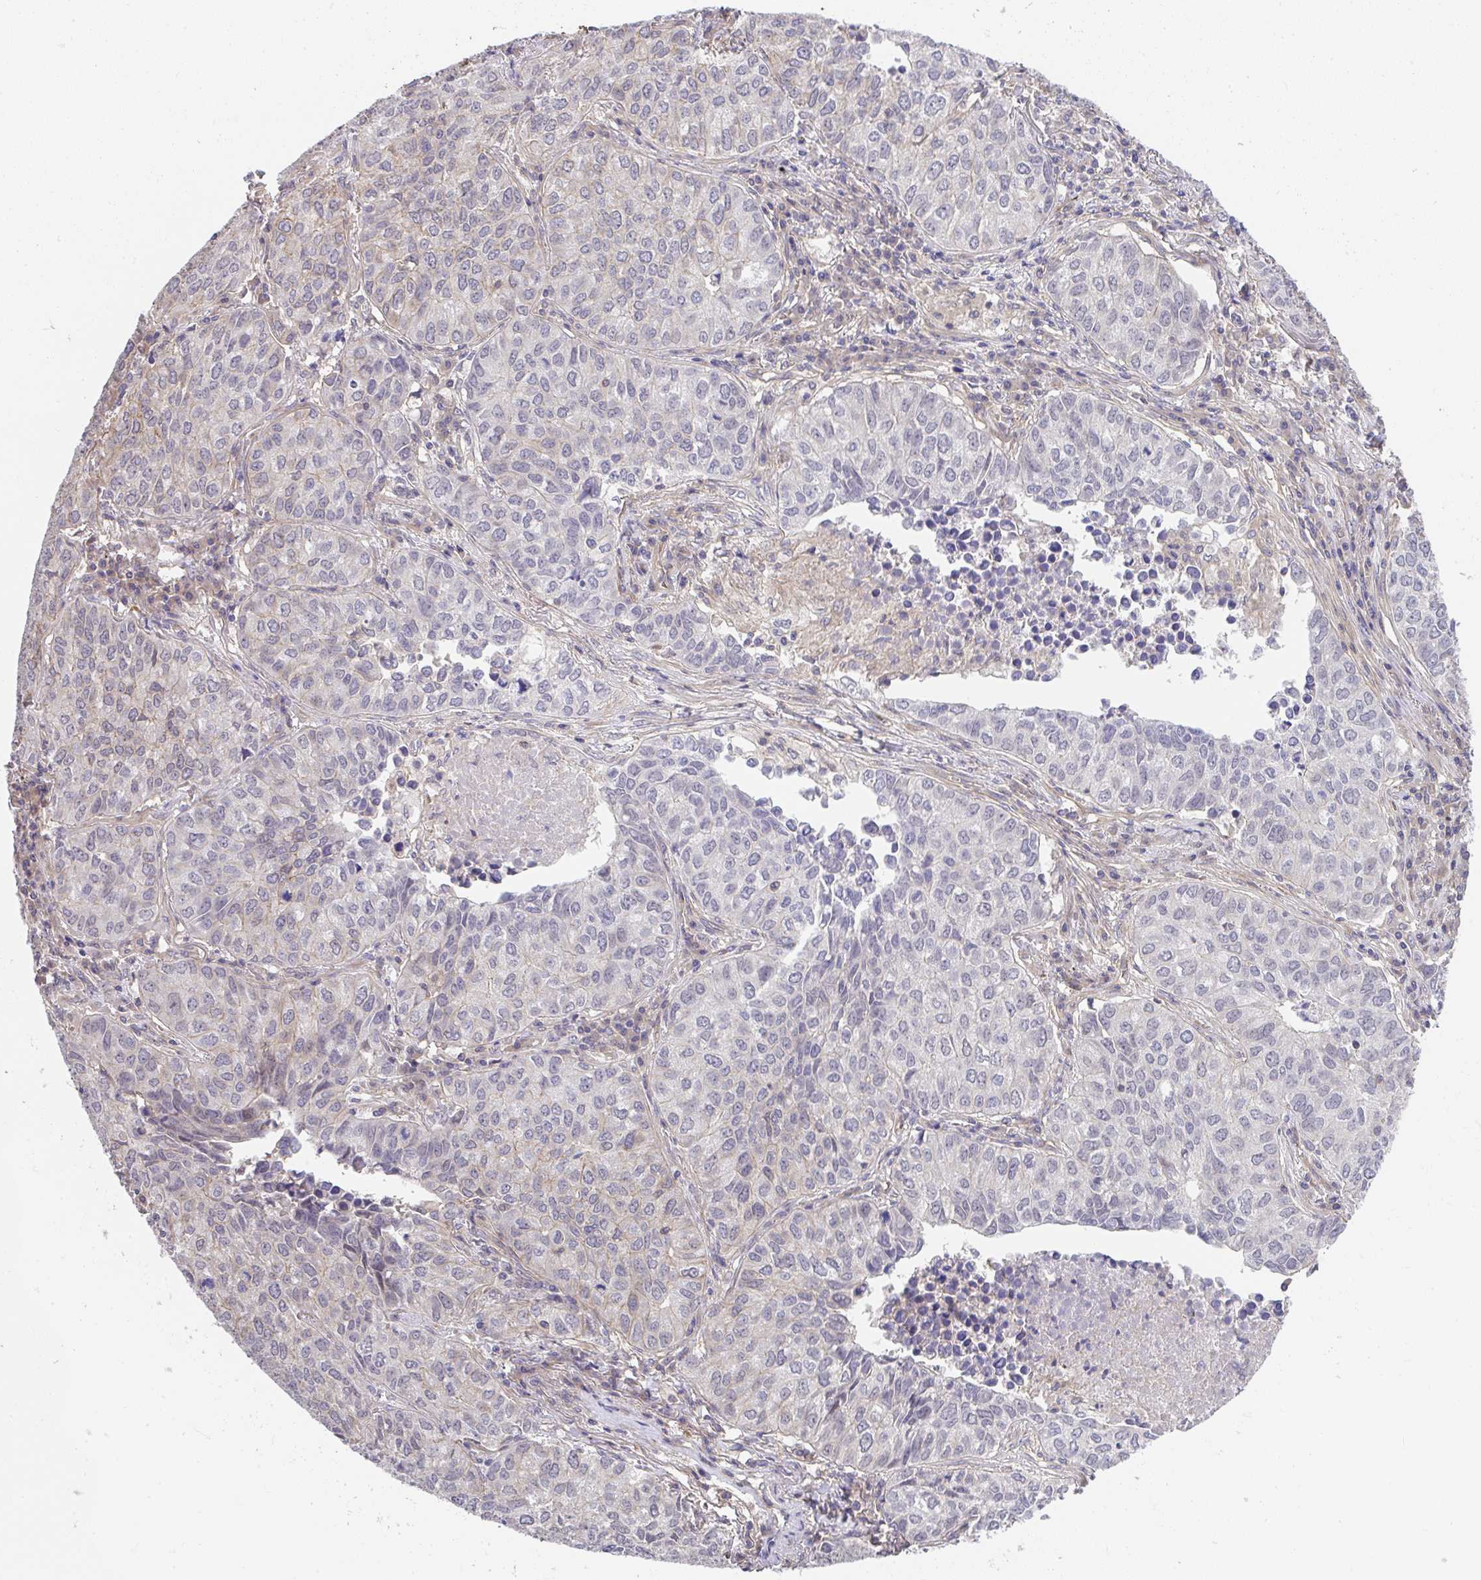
{"staining": {"intensity": "weak", "quantity": "<25%", "location": "cytoplasmic/membranous"}, "tissue": "lung cancer", "cell_type": "Tumor cells", "image_type": "cancer", "snomed": [{"axis": "morphology", "description": "Adenocarcinoma, NOS"}, {"axis": "topography", "description": "Lung"}], "caption": "This is an immunohistochemistry histopathology image of lung cancer (adenocarcinoma). There is no expression in tumor cells.", "gene": "ZNF696", "patient": {"sex": "female", "age": 50}}